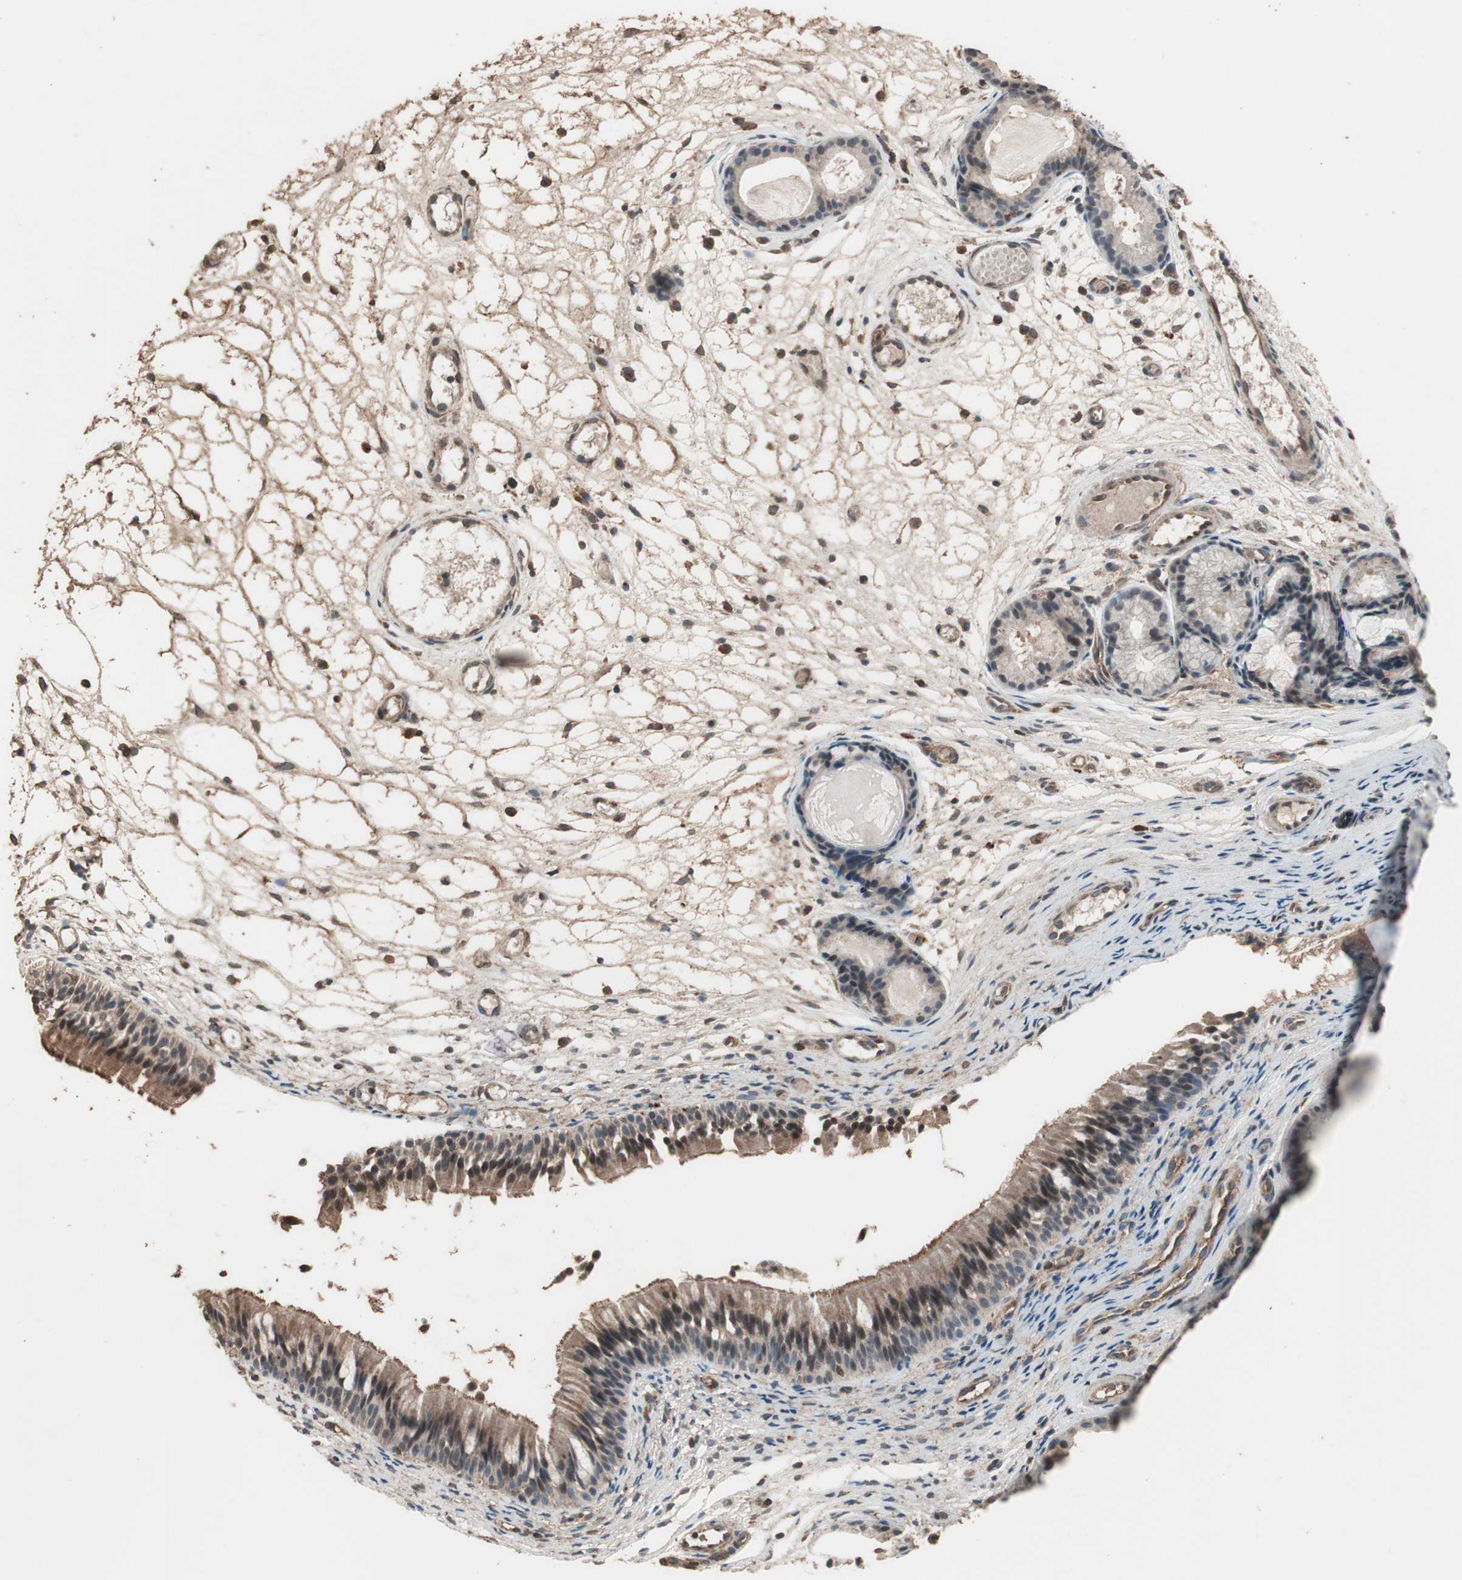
{"staining": {"intensity": "moderate", "quantity": ">75%", "location": "cytoplasmic/membranous"}, "tissue": "nasopharynx", "cell_type": "Respiratory epithelial cells", "image_type": "normal", "snomed": [{"axis": "morphology", "description": "Normal tissue, NOS"}, {"axis": "topography", "description": "Nasopharynx"}], "caption": "Immunohistochemical staining of unremarkable nasopharynx exhibits moderate cytoplasmic/membranous protein expression in approximately >75% of respiratory epithelial cells. The staining was performed using DAB (3,3'-diaminobenzidine), with brown indicating positive protein expression. Nuclei are stained blue with hematoxylin.", "gene": "CCN4", "patient": {"sex": "female", "age": 54}}